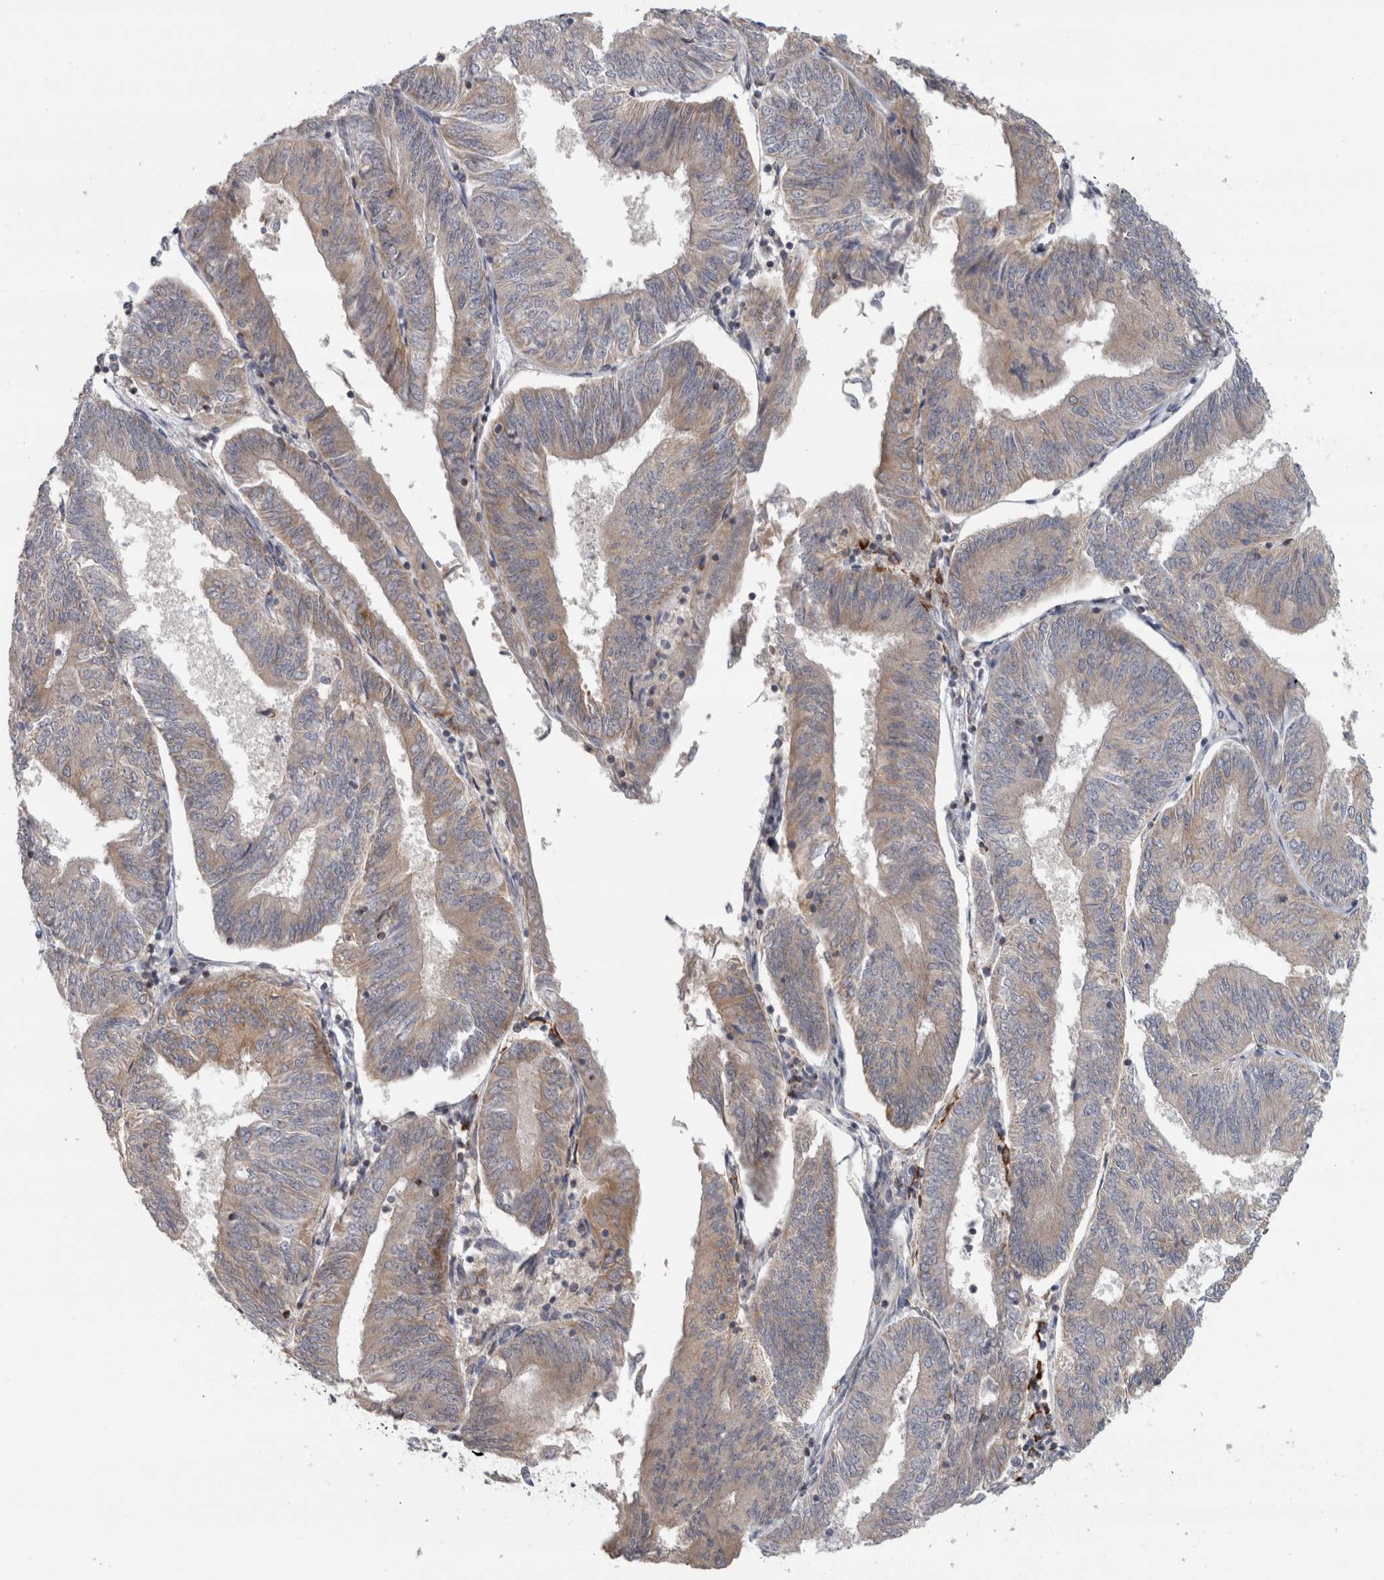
{"staining": {"intensity": "weak", "quantity": ">75%", "location": "cytoplasmic/membranous"}, "tissue": "endometrial cancer", "cell_type": "Tumor cells", "image_type": "cancer", "snomed": [{"axis": "morphology", "description": "Adenocarcinoma, NOS"}, {"axis": "topography", "description": "Endometrium"}], "caption": "Protein expression analysis of human endometrial cancer reveals weak cytoplasmic/membranous expression in approximately >75% of tumor cells.", "gene": "RAB18", "patient": {"sex": "female", "age": 58}}